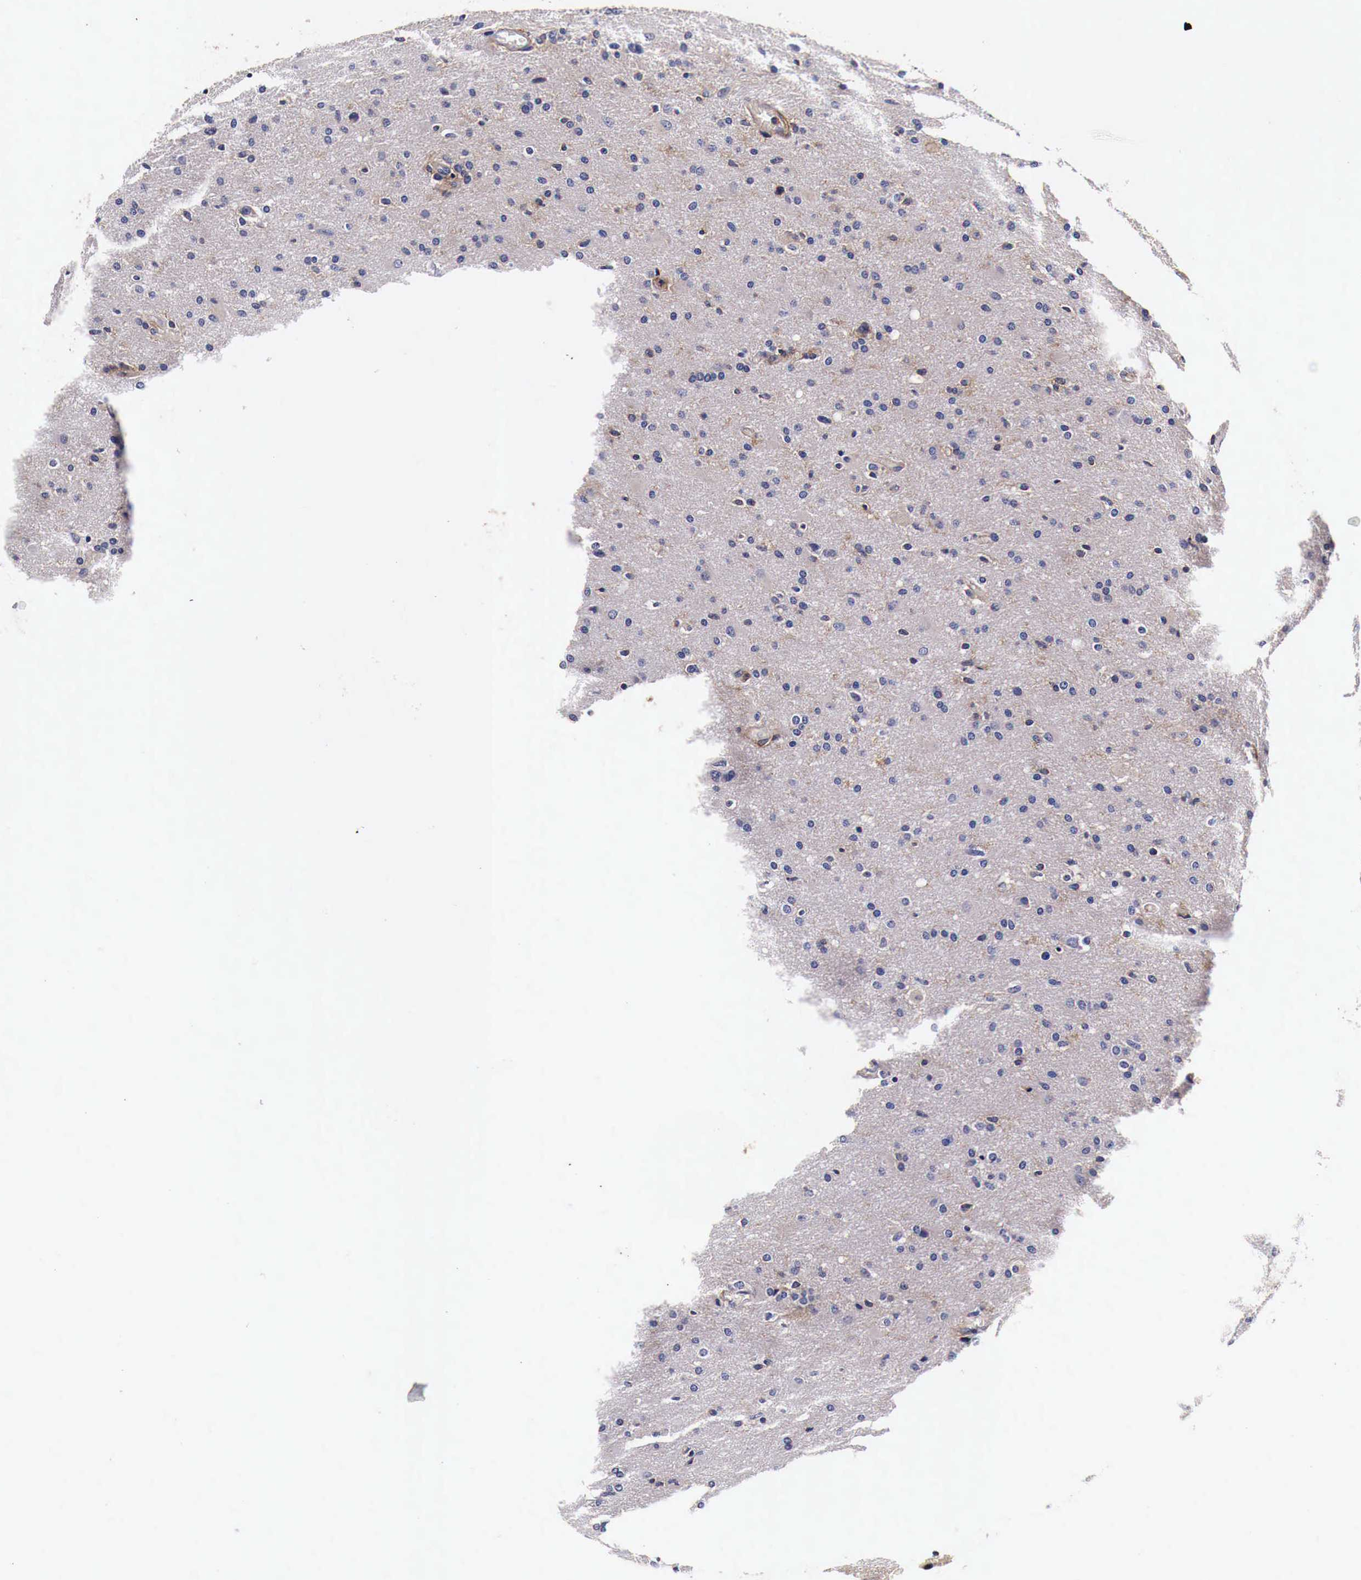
{"staining": {"intensity": "weak", "quantity": "<25%", "location": "cytoplasmic/membranous"}, "tissue": "glioma", "cell_type": "Tumor cells", "image_type": "cancer", "snomed": [{"axis": "morphology", "description": "Glioma, malignant, High grade"}, {"axis": "topography", "description": "Brain"}], "caption": "Human glioma stained for a protein using immunohistochemistry (IHC) shows no positivity in tumor cells.", "gene": "RP2", "patient": {"sex": "male", "age": 68}}